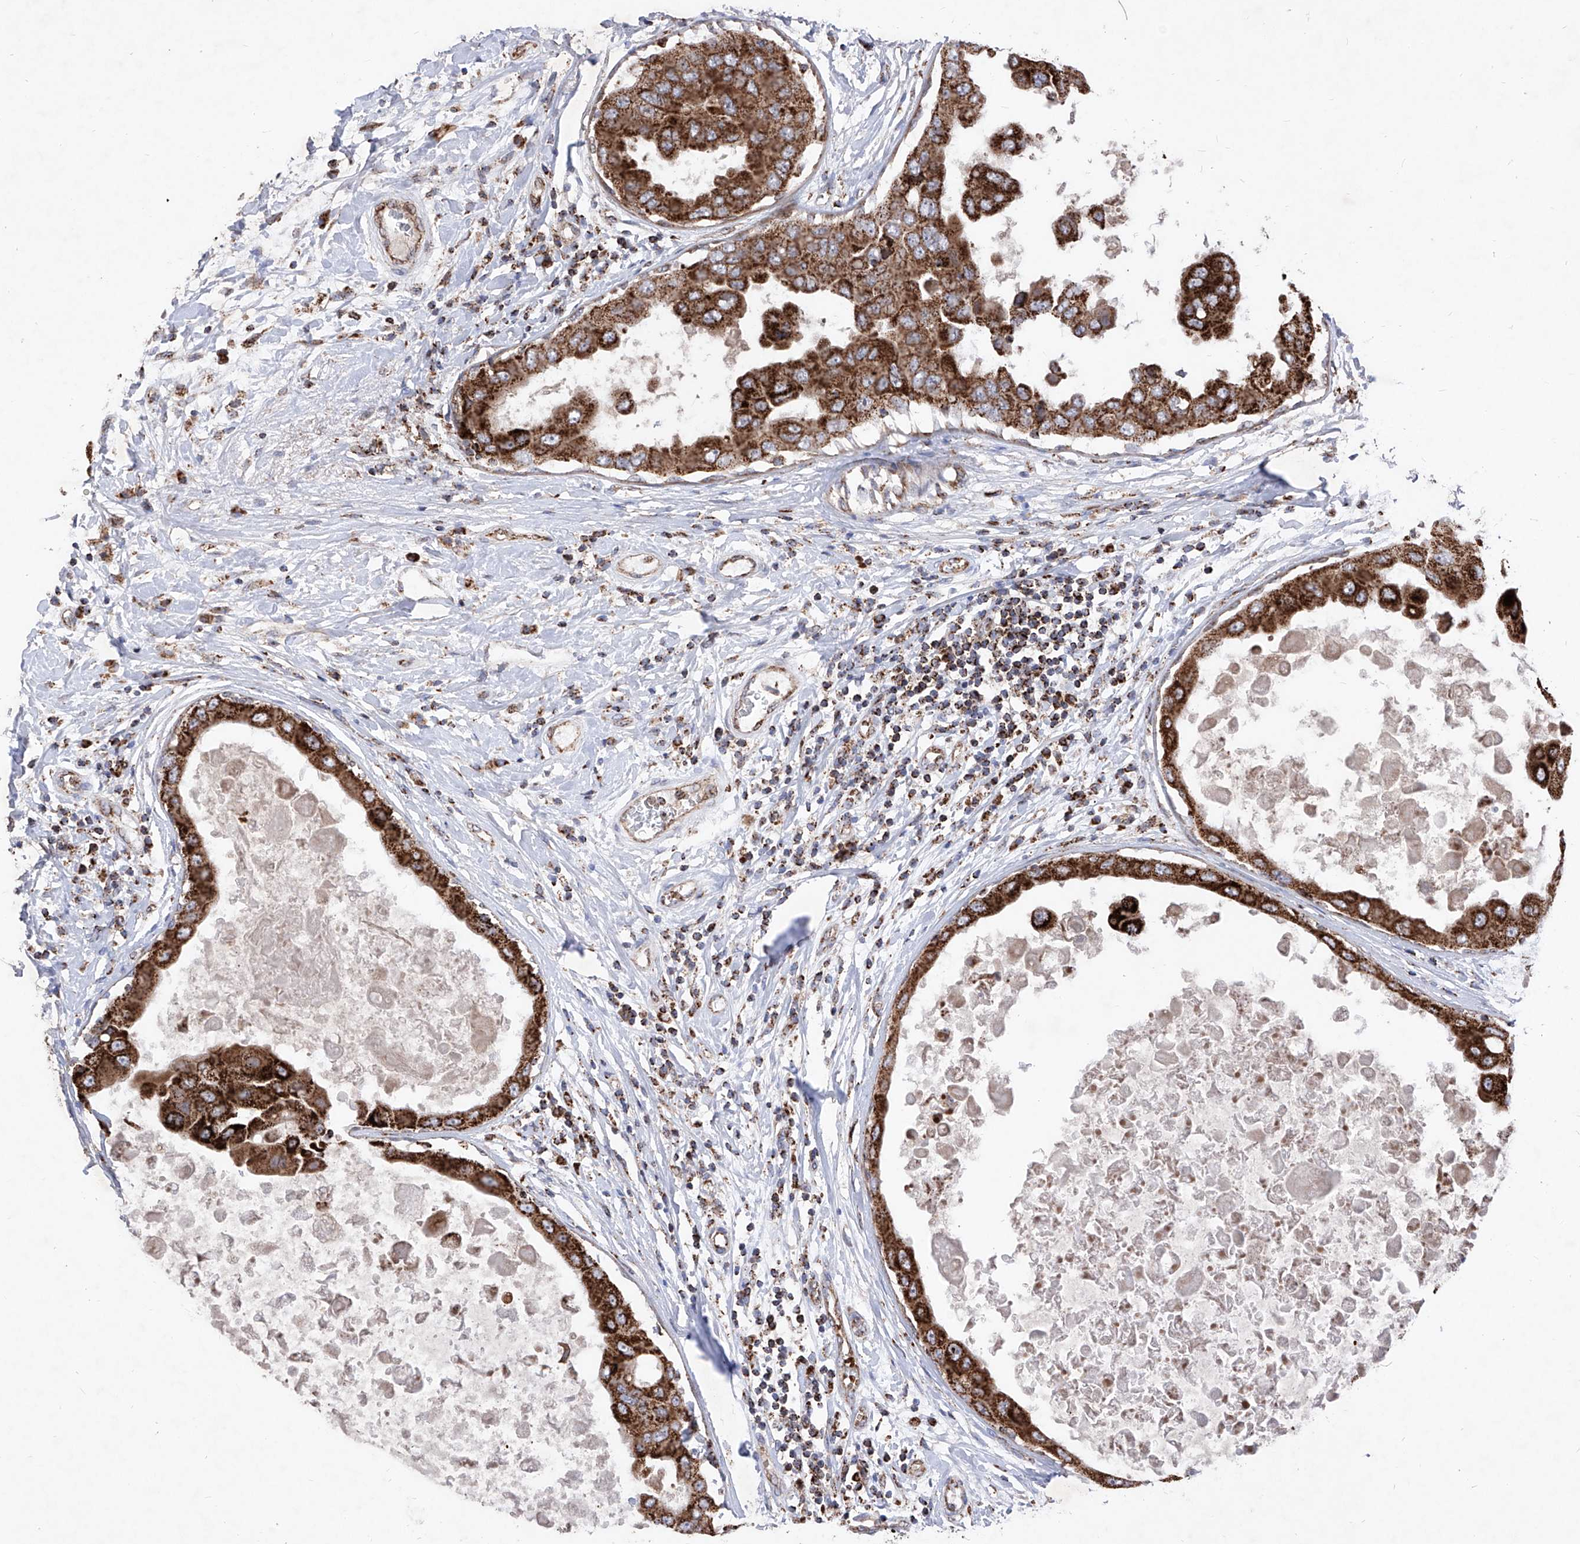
{"staining": {"intensity": "strong", "quantity": ">75%", "location": "cytoplasmic/membranous"}, "tissue": "breast cancer", "cell_type": "Tumor cells", "image_type": "cancer", "snomed": [{"axis": "morphology", "description": "Duct carcinoma"}, {"axis": "topography", "description": "Breast"}], "caption": "Infiltrating ductal carcinoma (breast) stained with a protein marker demonstrates strong staining in tumor cells.", "gene": "SEMA6A", "patient": {"sex": "female", "age": 27}}